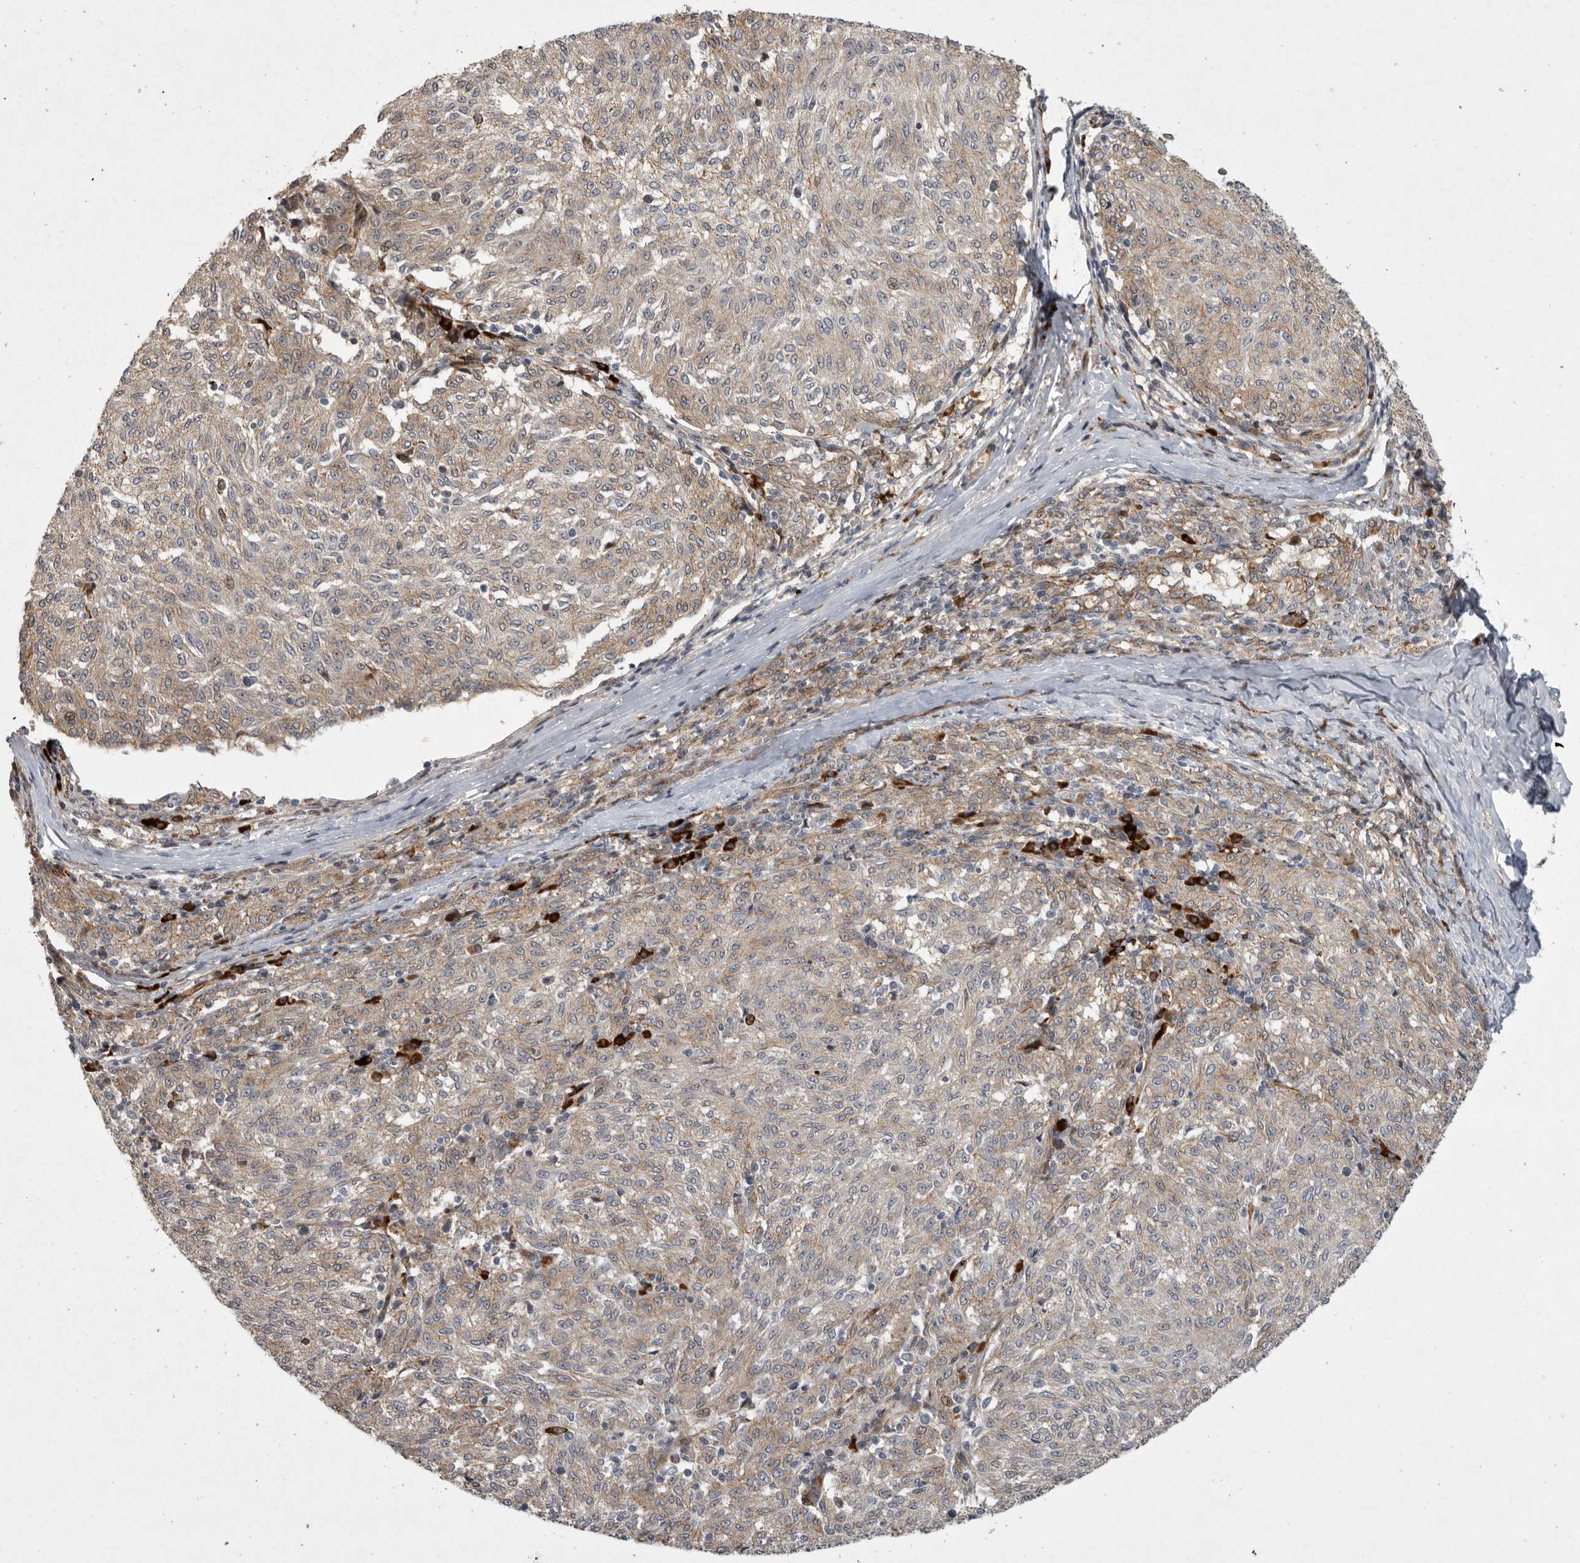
{"staining": {"intensity": "negative", "quantity": "none", "location": "none"}, "tissue": "melanoma", "cell_type": "Tumor cells", "image_type": "cancer", "snomed": [{"axis": "morphology", "description": "Malignant melanoma, NOS"}, {"axis": "topography", "description": "Skin"}], "caption": "Tumor cells are negative for protein expression in human malignant melanoma.", "gene": "MPDZ", "patient": {"sex": "female", "age": 72}}